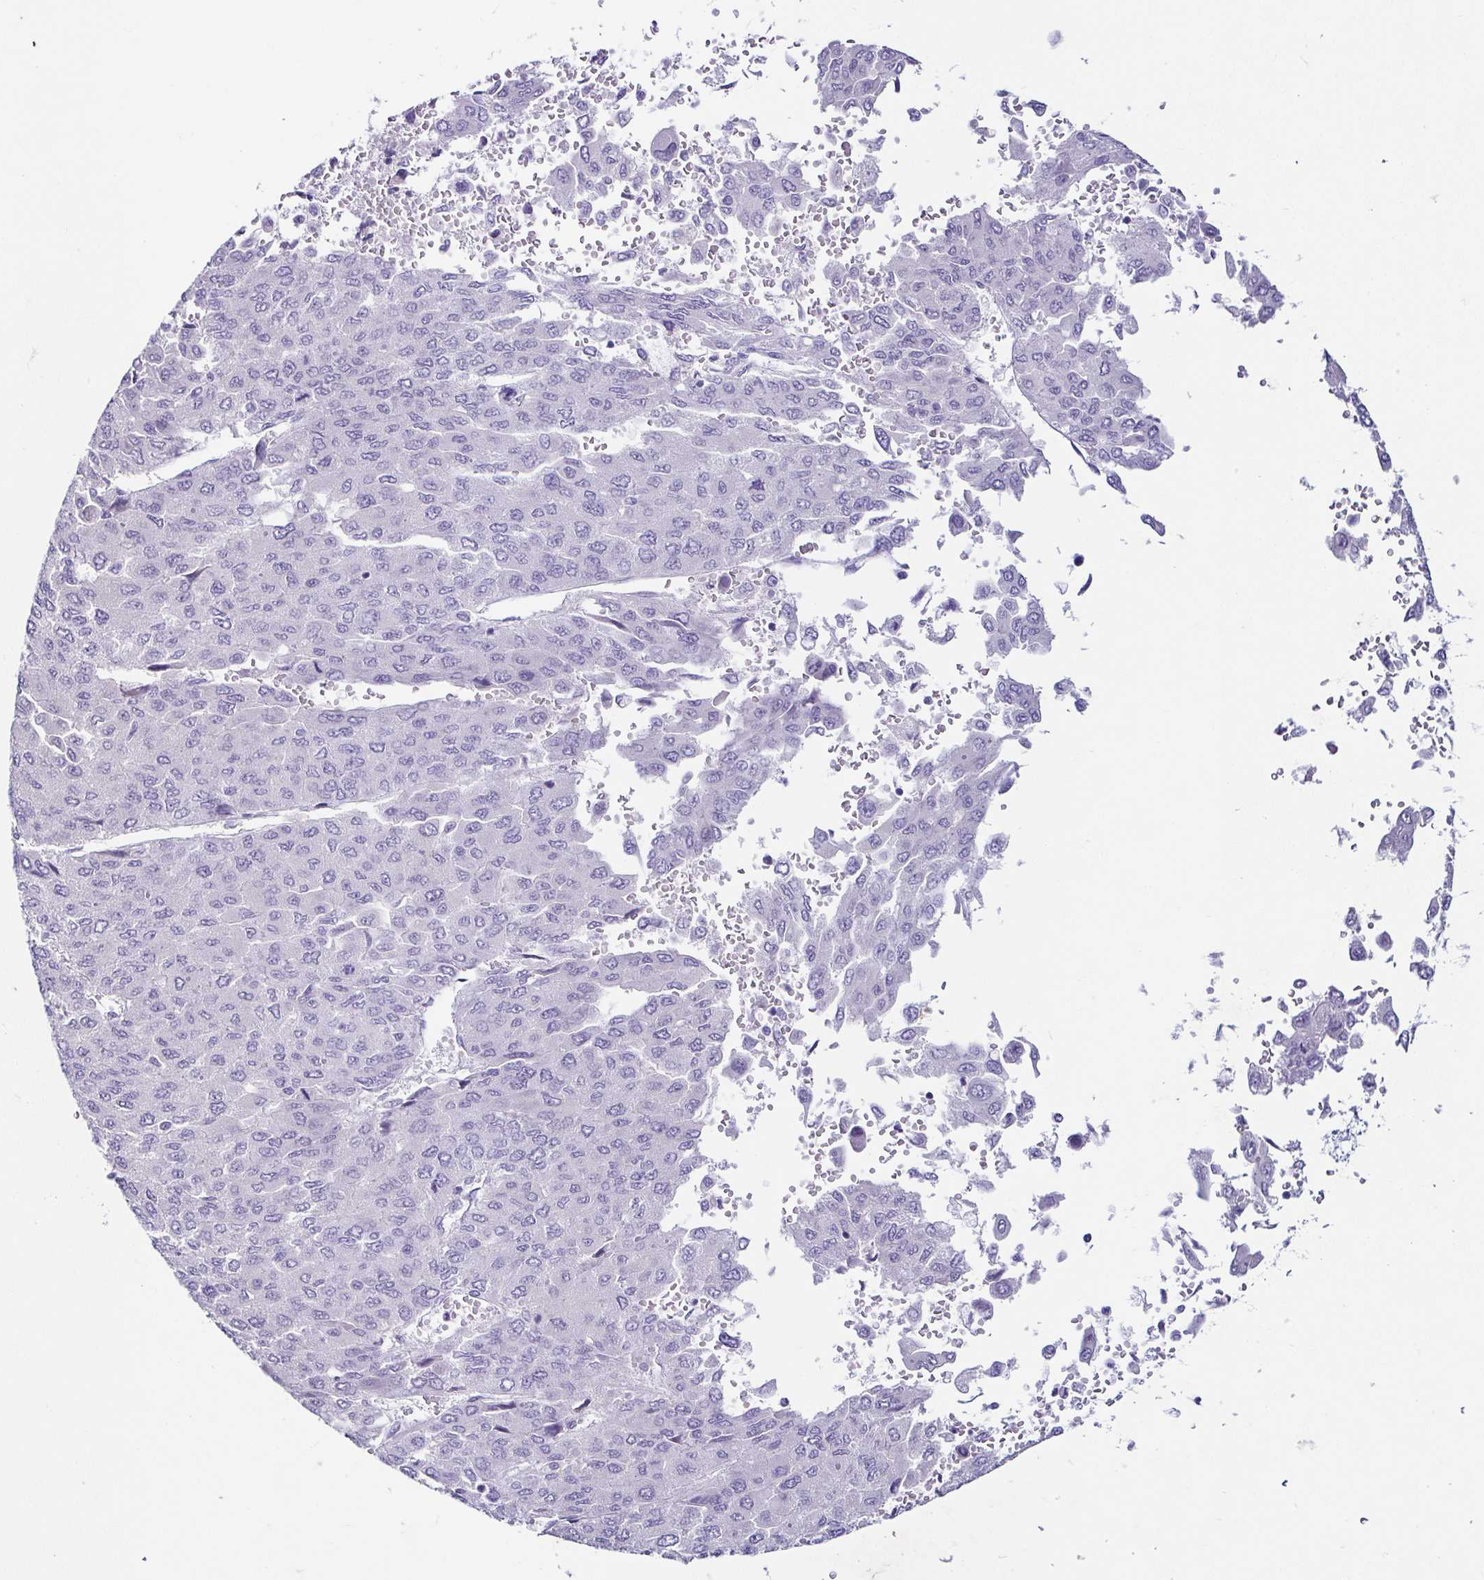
{"staining": {"intensity": "negative", "quantity": "none", "location": "none"}, "tissue": "liver cancer", "cell_type": "Tumor cells", "image_type": "cancer", "snomed": [{"axis": "morphology", "description": "Carcinoma, Hepatocellular, NOS"}, {"axis": "topography", "description": "Liver"}], "caption": "IHC photomicrograph of liver cancer (hepatocellular carcinoma) stained for a protein (brown), which shows no positivity in tumor cells.", "gene": "TP73", "patient": {"sex": "female", "age": 41}}